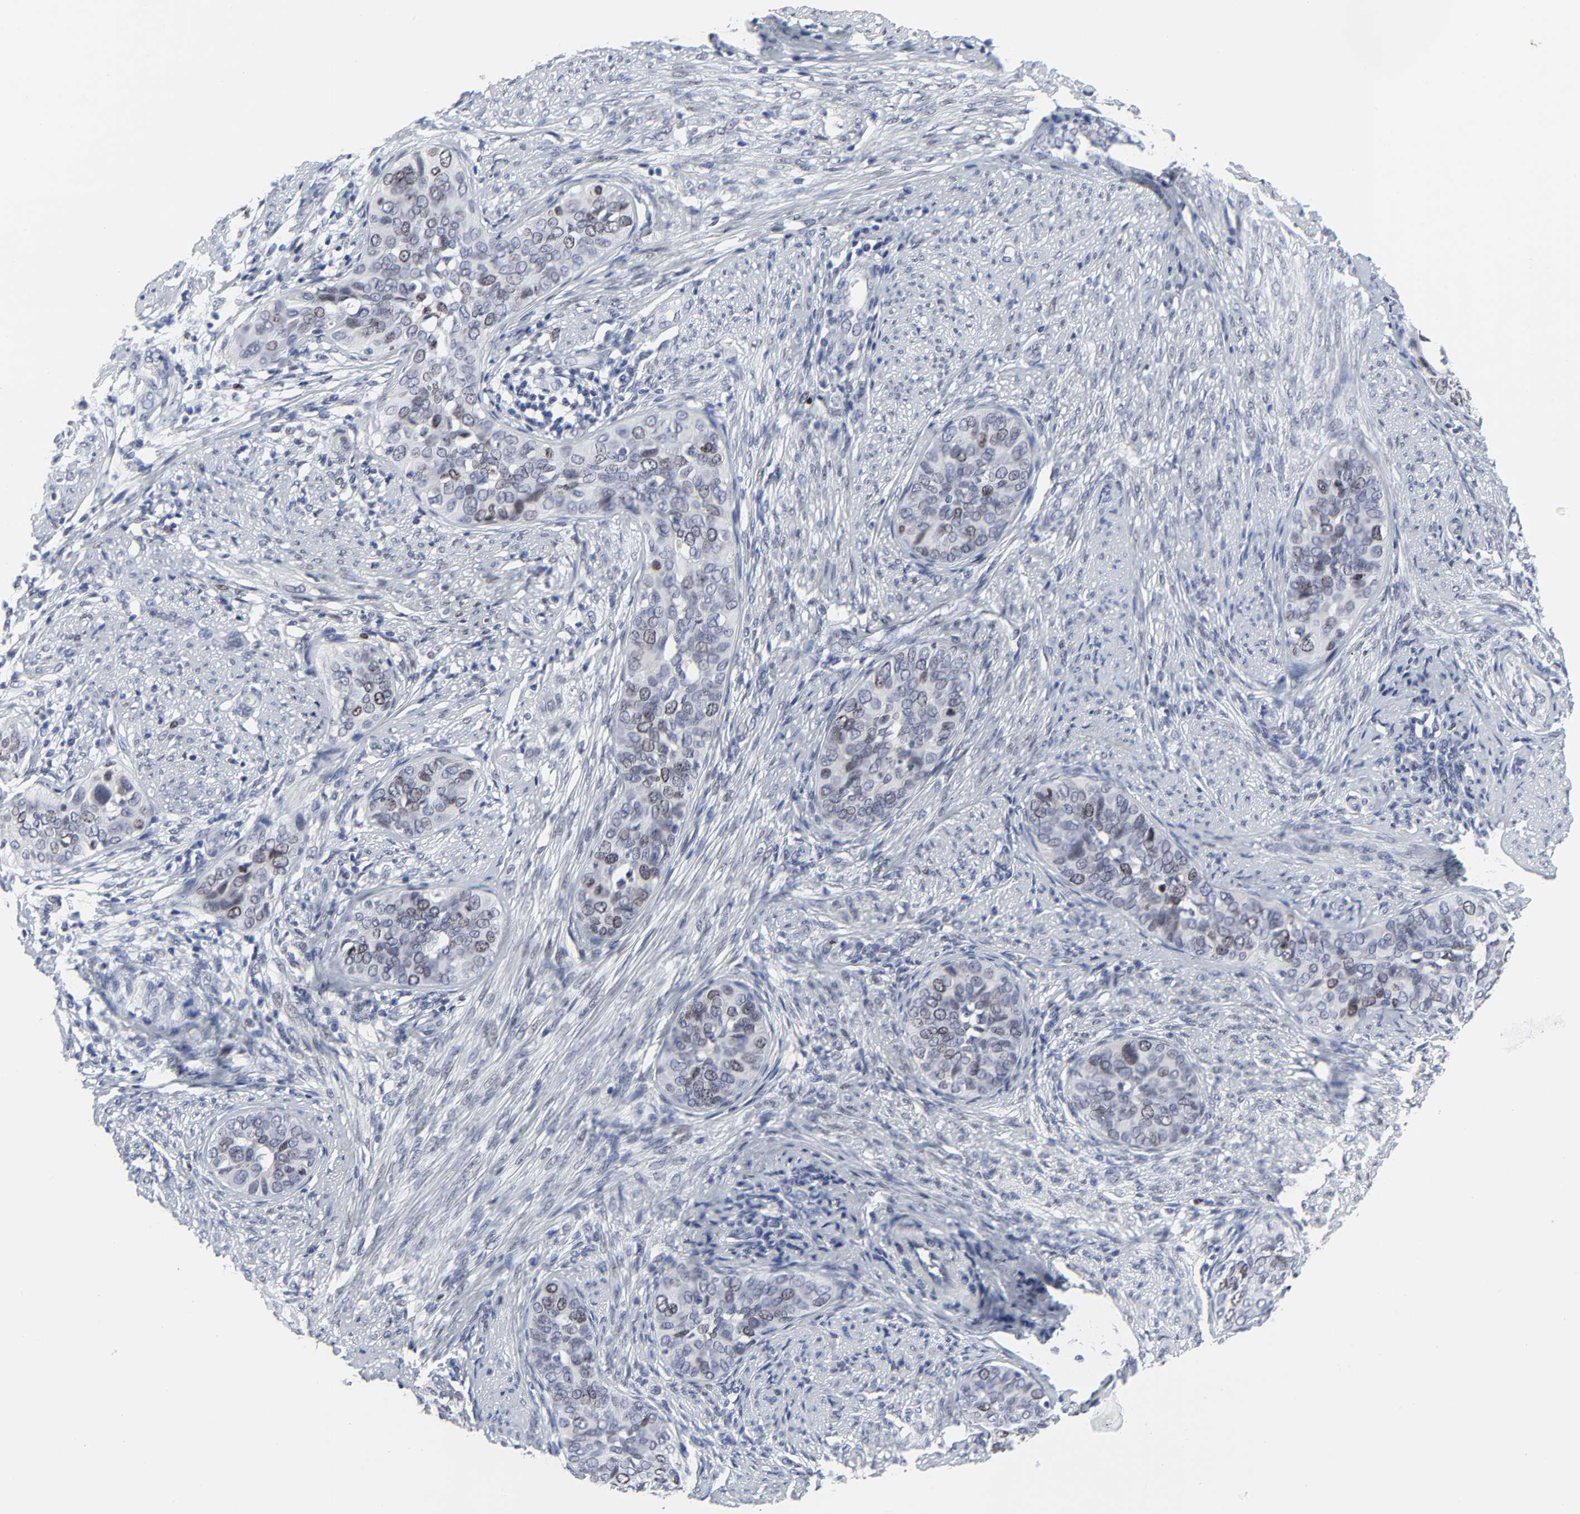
{"staining": {"intensity": "weak", "quantity": "<25%", "location": "nuclear"}, "tissue": "cervical cancer", "cell_type": "Tumor cells", "image_type": "cancer", "snomed": [{"axis": "morphology", "description": "Squamous cell carcinoma, NOS"}, {"axis": "topography", "description": "Cervix"}], "caption": "DAB immunohistochemical staining of cervical cancer exhibits no significant expression in tumor cells. (DAB (3,3'-diaminobenzidine) immunohistochemistry (IHC), high magnification).", "gene": "ZNF589", "patient": {"sex": "female", "age": 31}}